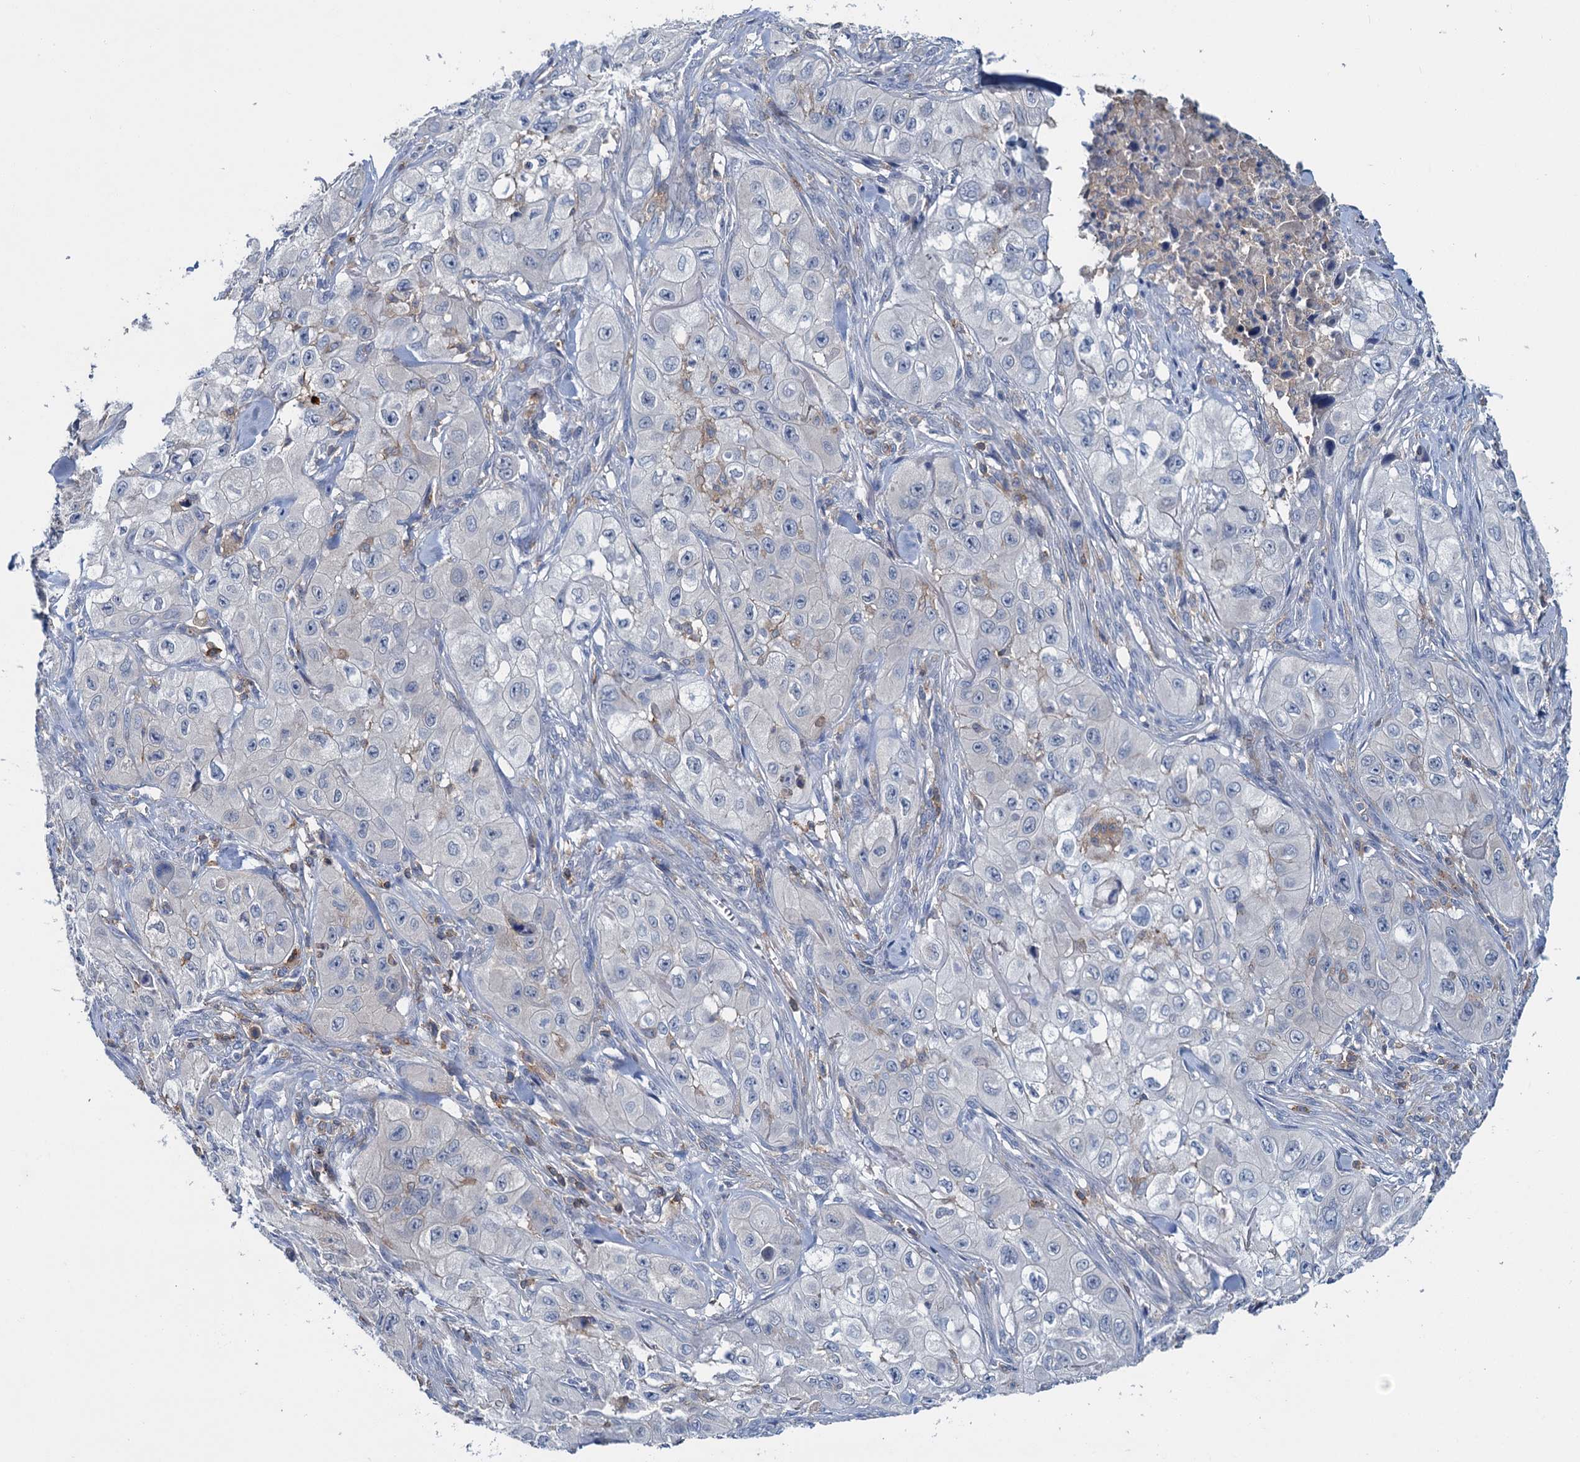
{"staining": {"intensity": "negative", "quantity": "none", "location": "none"}, "tissue": "skin cancer", "cell_type": "Tumor cells", "image_type": "cancer", "snomed": [{"axis": "morphology", "description": "Squamous cell carcinoma, NOS"}, {"axis": "topography", "description": "Skin"}, {"axis": "topography", "description": "Subcutis"}], "caption": "Tumor cells show no significant expression in skin cancer (squamous cell carcinoma).", "gene": "FGFR2", "patient": {"sex": "male", "age": 73}}